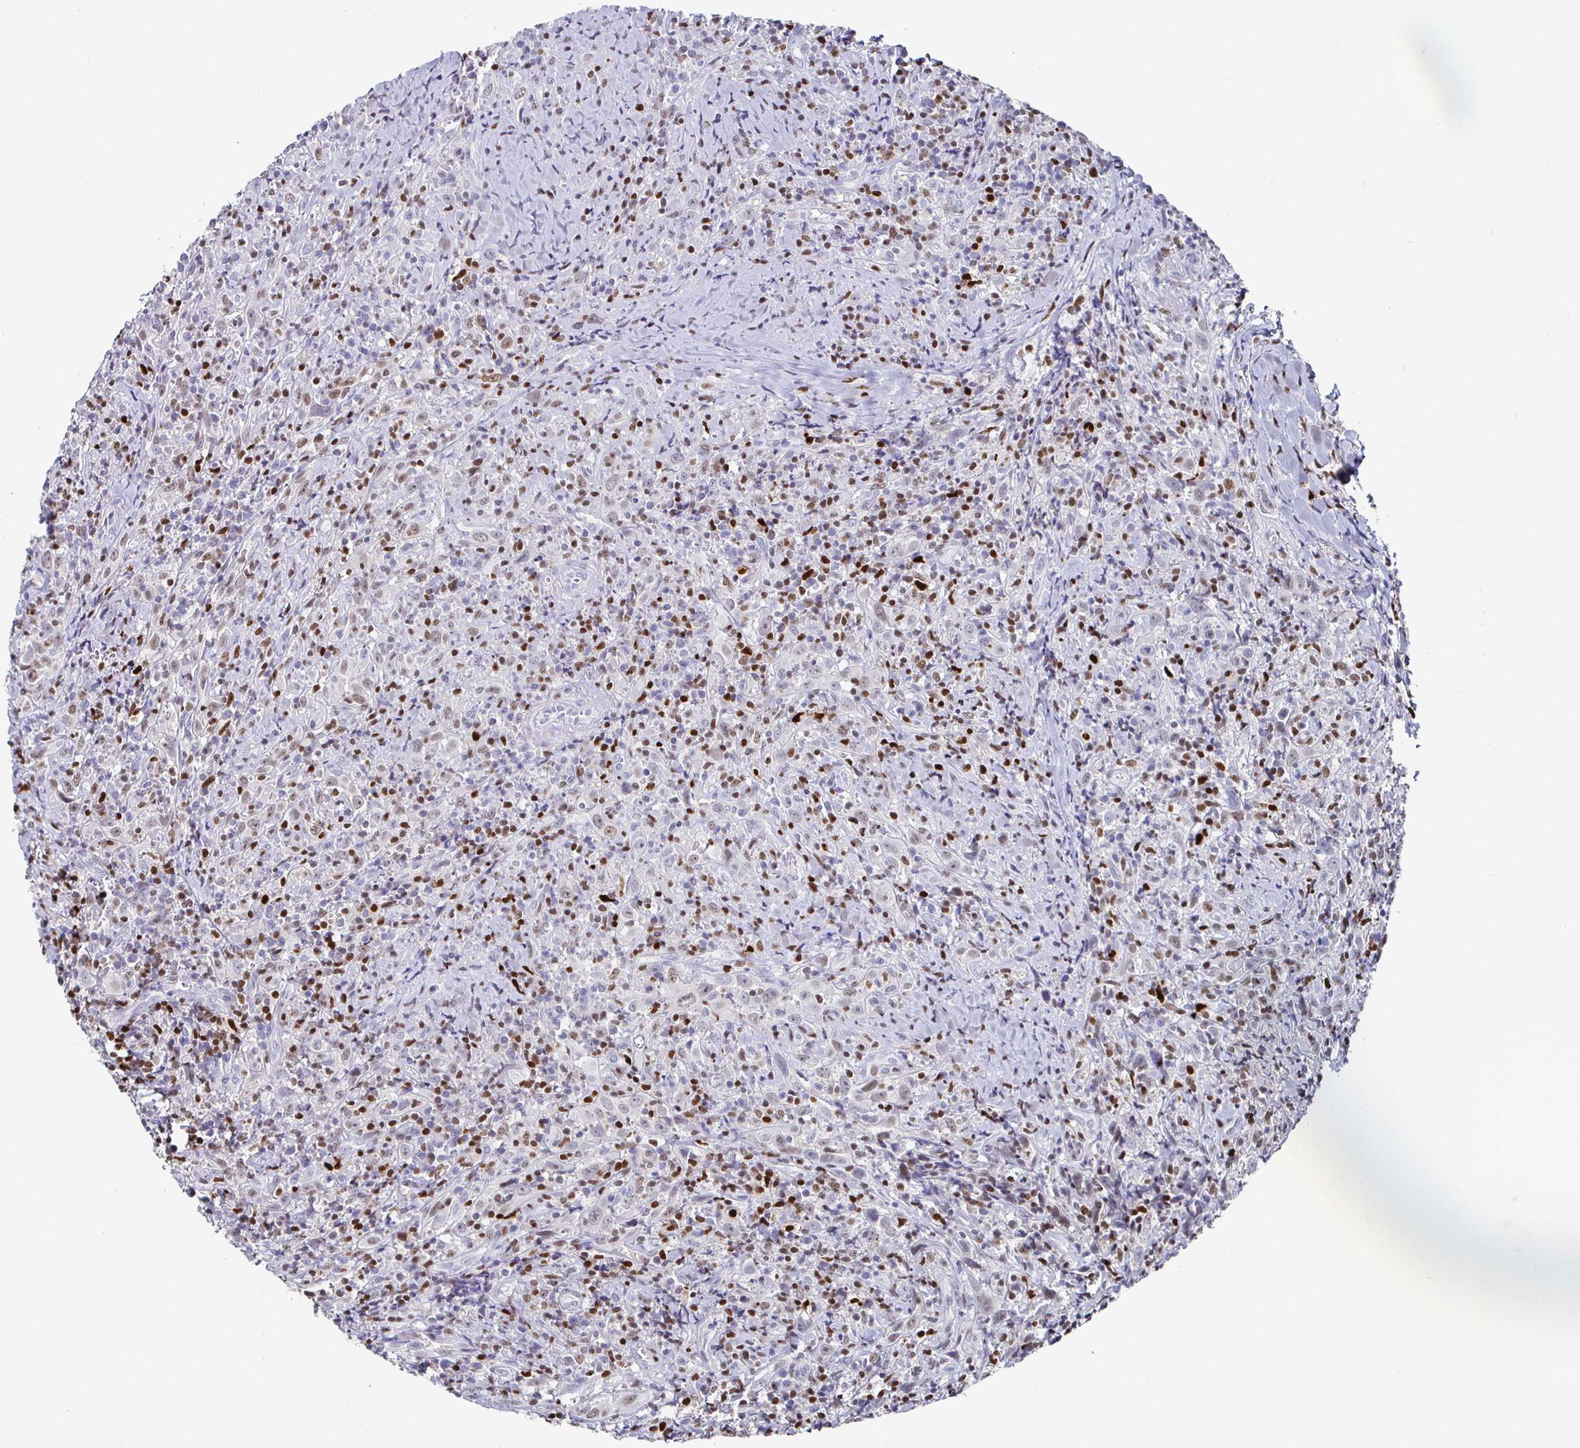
{"staining": {"intensity": "weak", "quantity": "<25%", "location": "nuclear"}, "tissue": "head and neck cancer", "cell_type": "Tumor cells", "image_type": "cancer", "snomed": [{"axis": "morphology", "description": "Squamous cell carcinoma, NOS"}, {"axis": "topography", "description": "Head-Neck"}], "caption": "Head and neck cancer (squamous cell carcinoma) was stained to show a protein in brown. There is no significant expression in tumor cells. (Stains: DAB immunohistochemistry with hematoxylin counter stain, Microscopy: brightfield microscopy at high magnification).", "gene": "RUNX2", "patient": {"sex": "female", "age": 95}}